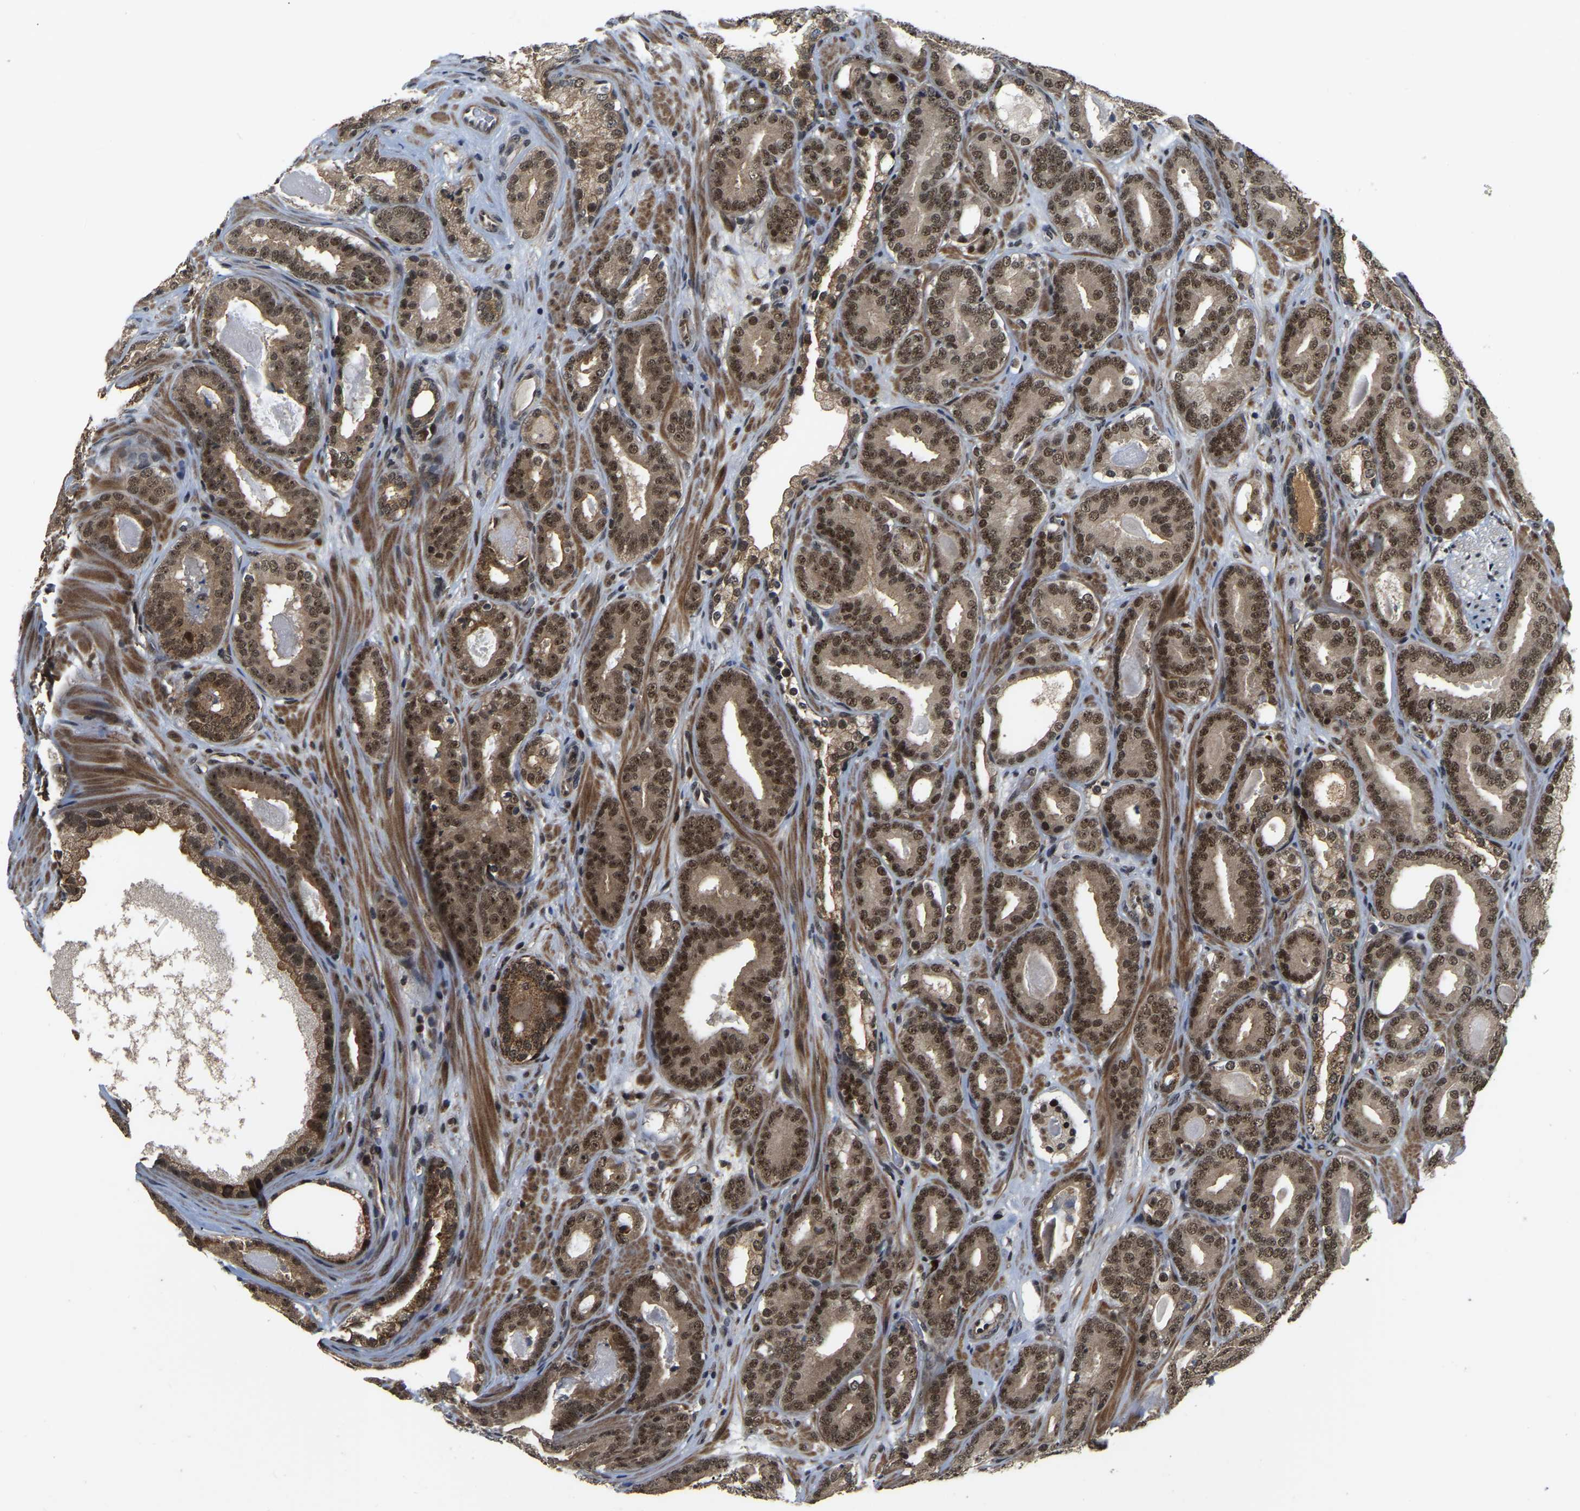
{"staining": {"intensity": "moderate", "quantity": ">75%", "location": "cytoplasmic/membranous,nuclear"}, "tissue": "prostate cancer", "cell_type": "Tumor cells", "image_type": "cancer", "snomed": [{"axis": "morphology", "description": "Adenocarcinoma, High grade"}, {"axis": "topography", "description": "Prostate"}], "caption": "Immunohistochemical staining of human prostate high-grade adenocarcinoma shows medium levels of moderate cytoplasmic/membranous and nuclear protein staining in about >75% of tumor cells.", "gene": "CIAO1", "patient": {"sex": "male", "age": 60}}